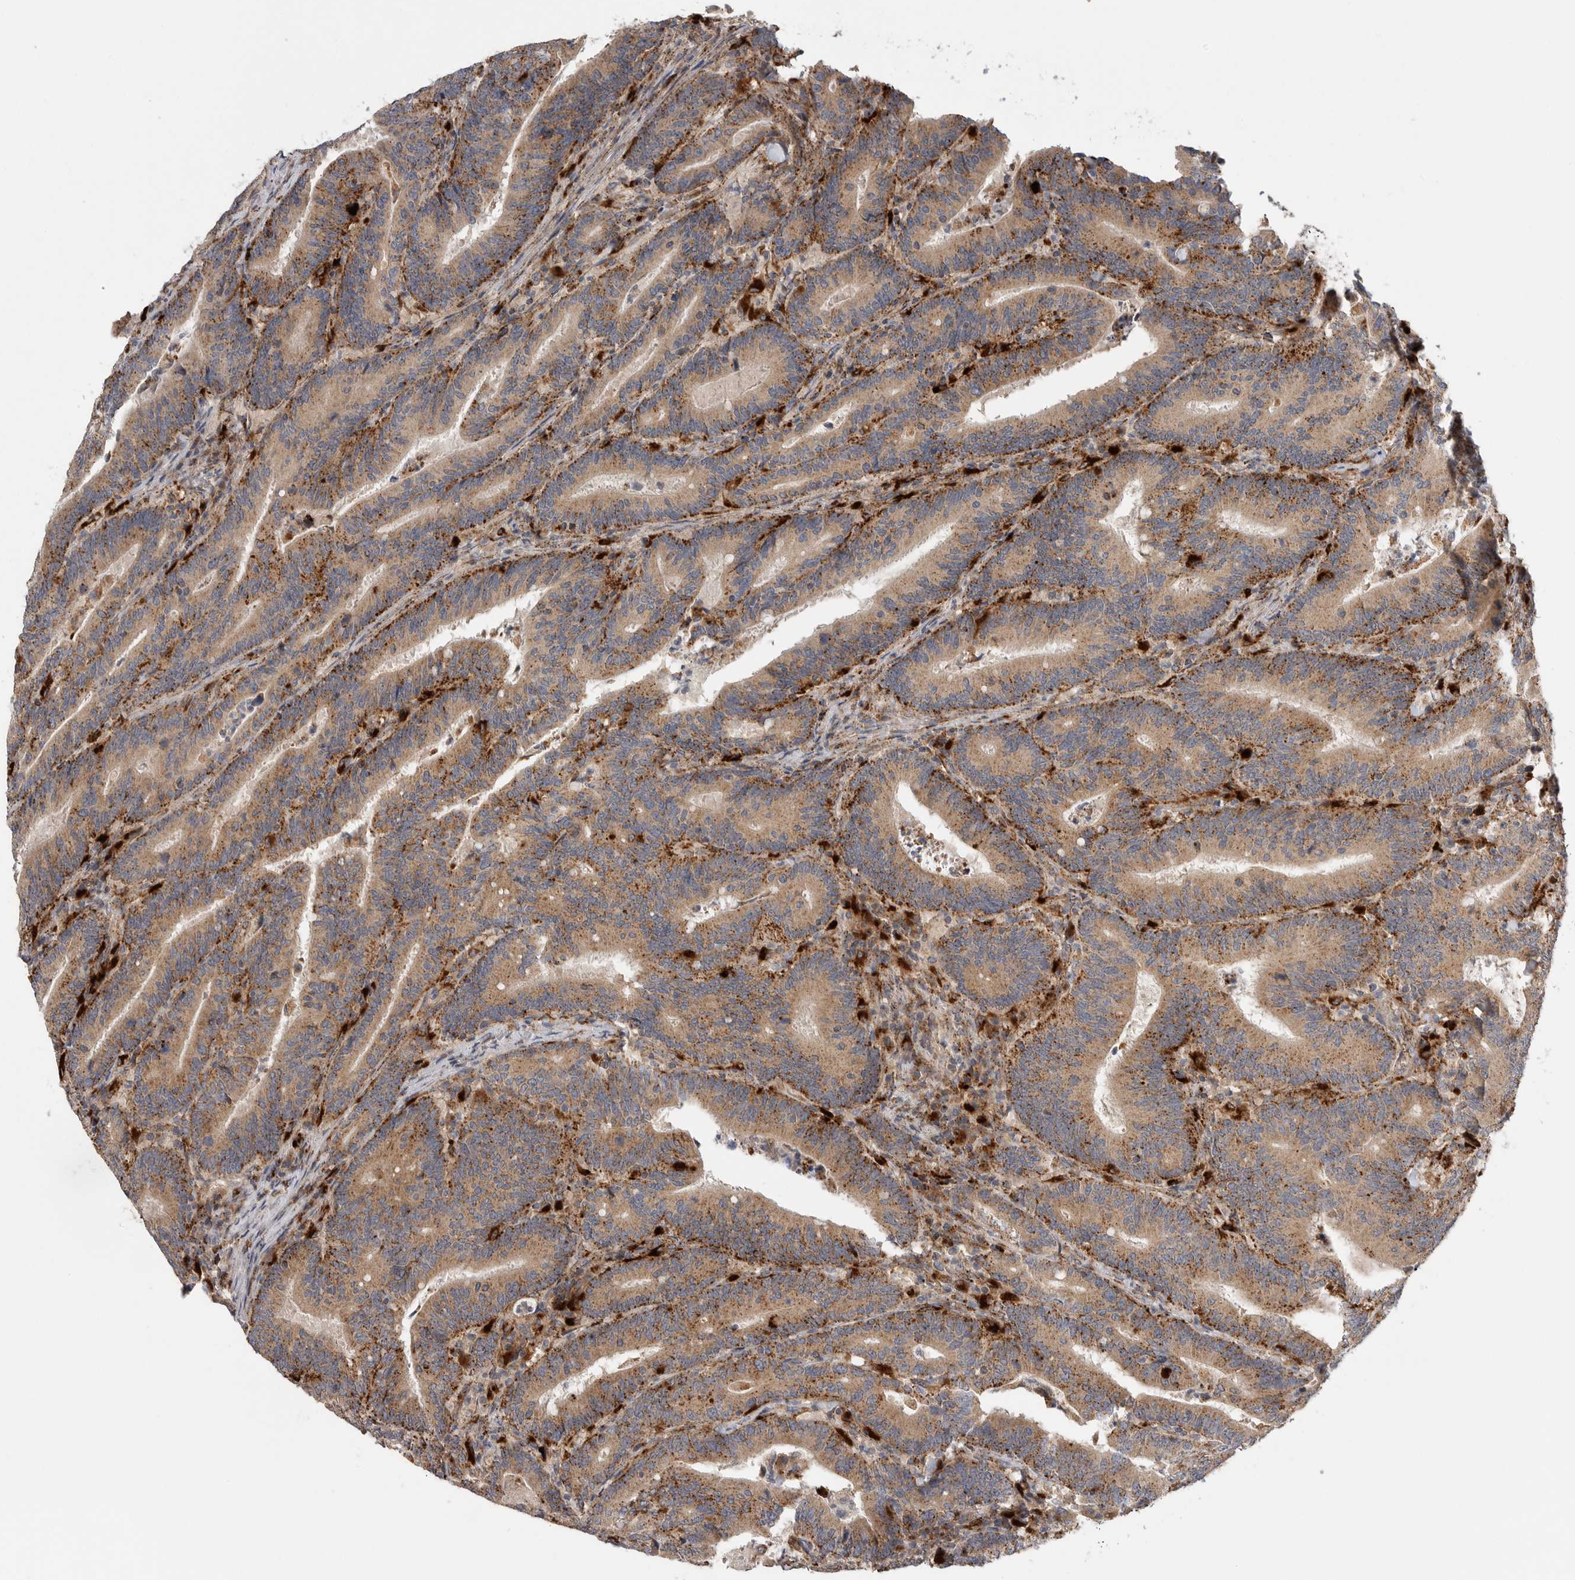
{"staining": {"intensity": "moderate", "quantity": ">75%", "location": "cytoplasmic/membranous"}, "tissue": "colorectal cancer", "cell_type": "Tumor cells", "image_type": "cancer", "snomed": [{"axis": "morphology", "description": "Adenocarcinoma, NOS"}, {"axis": "topography", "description": "Colon"}], "caption": "Colorectal cancer stained for a protein demonstrates moderate cytoplasmic/membranous positivity in tumor cells.", "gene": "GALNS", "patient": {"sex": "female", "age": 66}}